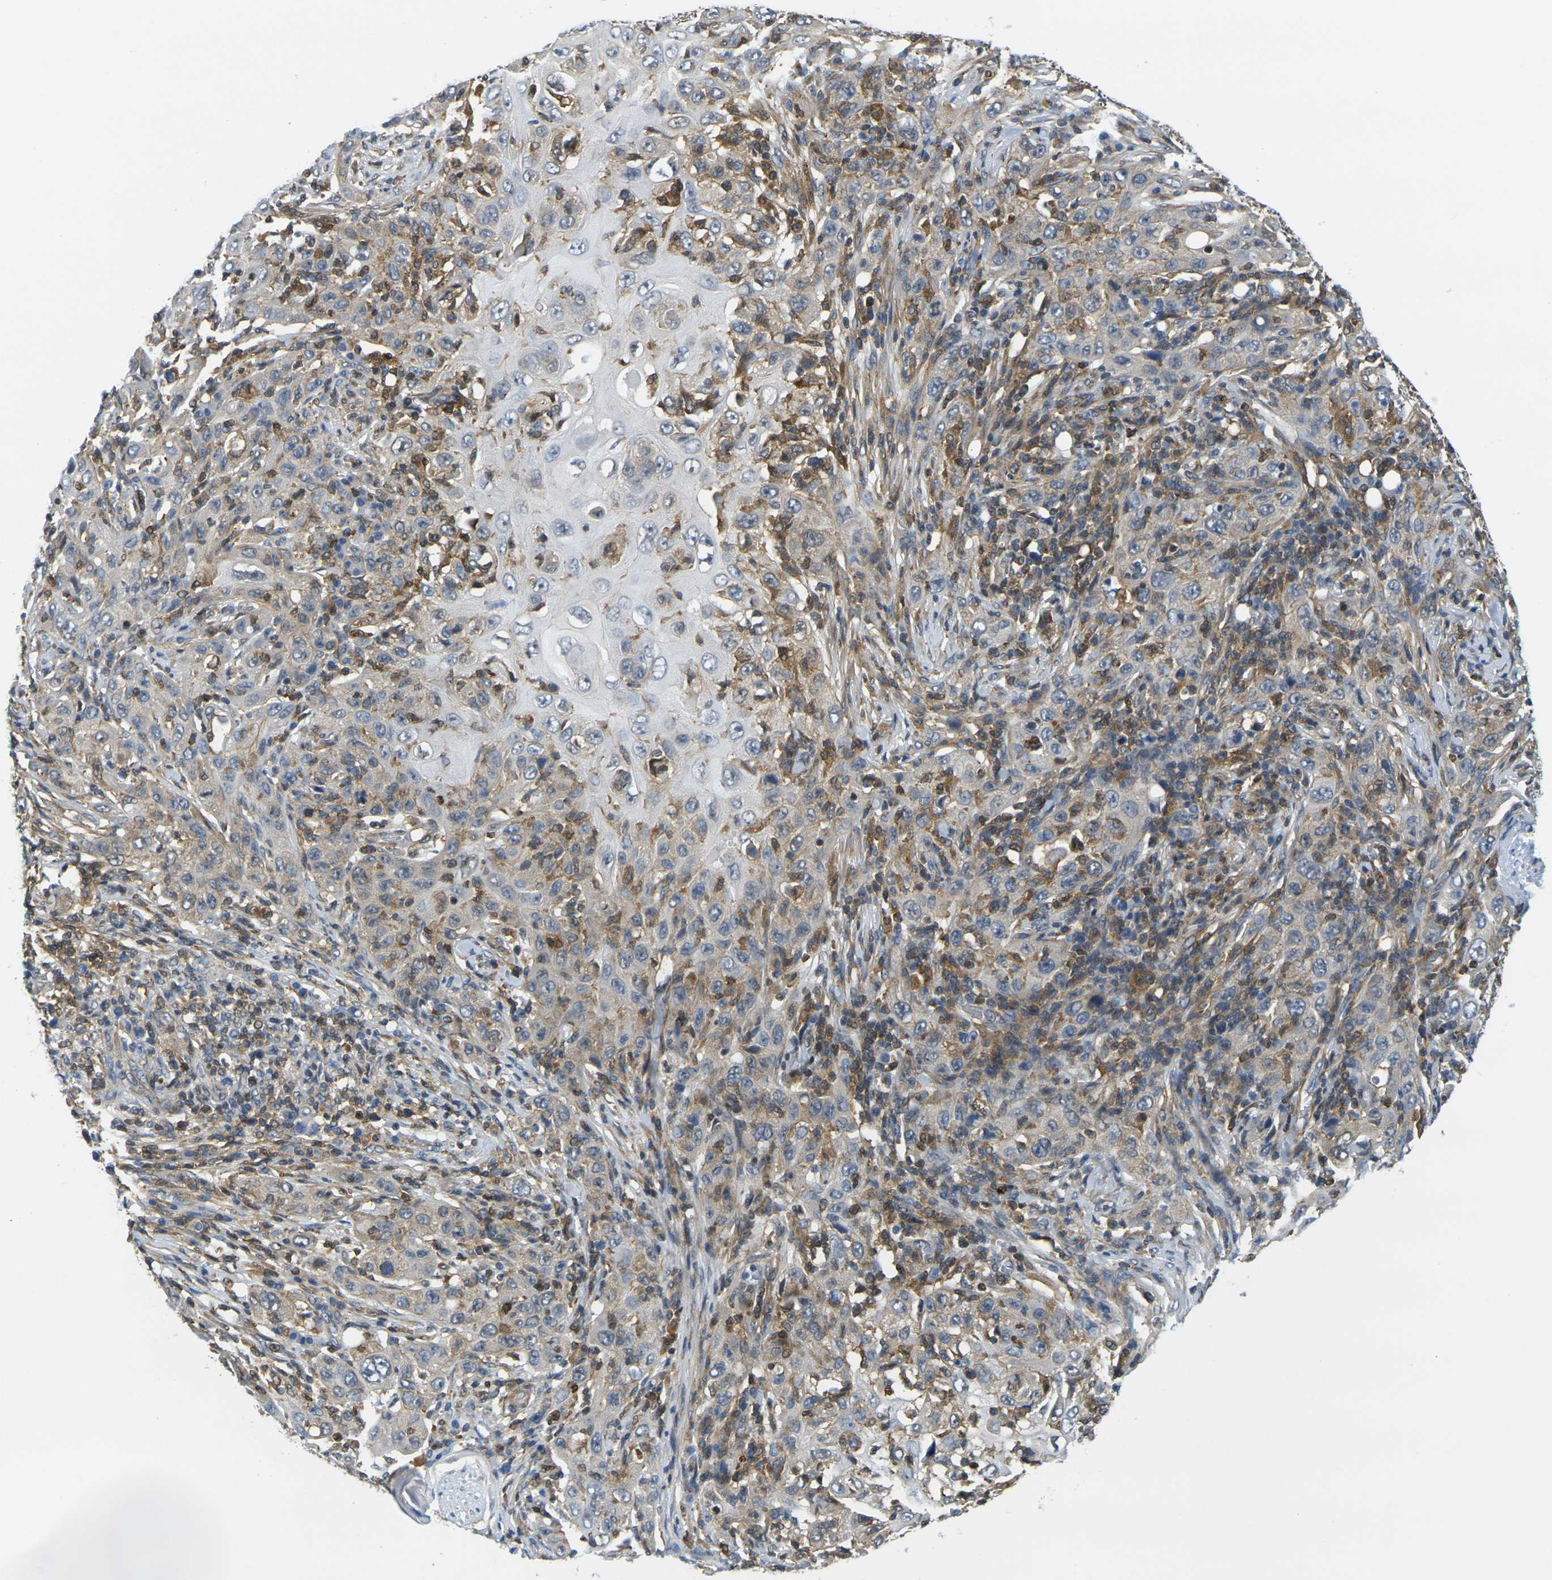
{"staining": {"intensity": "weak", "quantity": ">75%", "location": "cytoplasmic/membranous"}, "tissue": "skin cancer", "cell_type": "Tumor cells", "image_type": "cancer", "snomed": [{"axis": "morphology", "description": "Squamous cell carcinoma, NOS"}, {"axis": "topography", "description": "Skin"}], "caption": "Protein staining exhibits weak cytoplasmic/membranous staining in about >75% of tumor cells in skin squamous cell carcinoma.", "gene": "LASP1", "patient": {"sex": "female", "age": 88}}